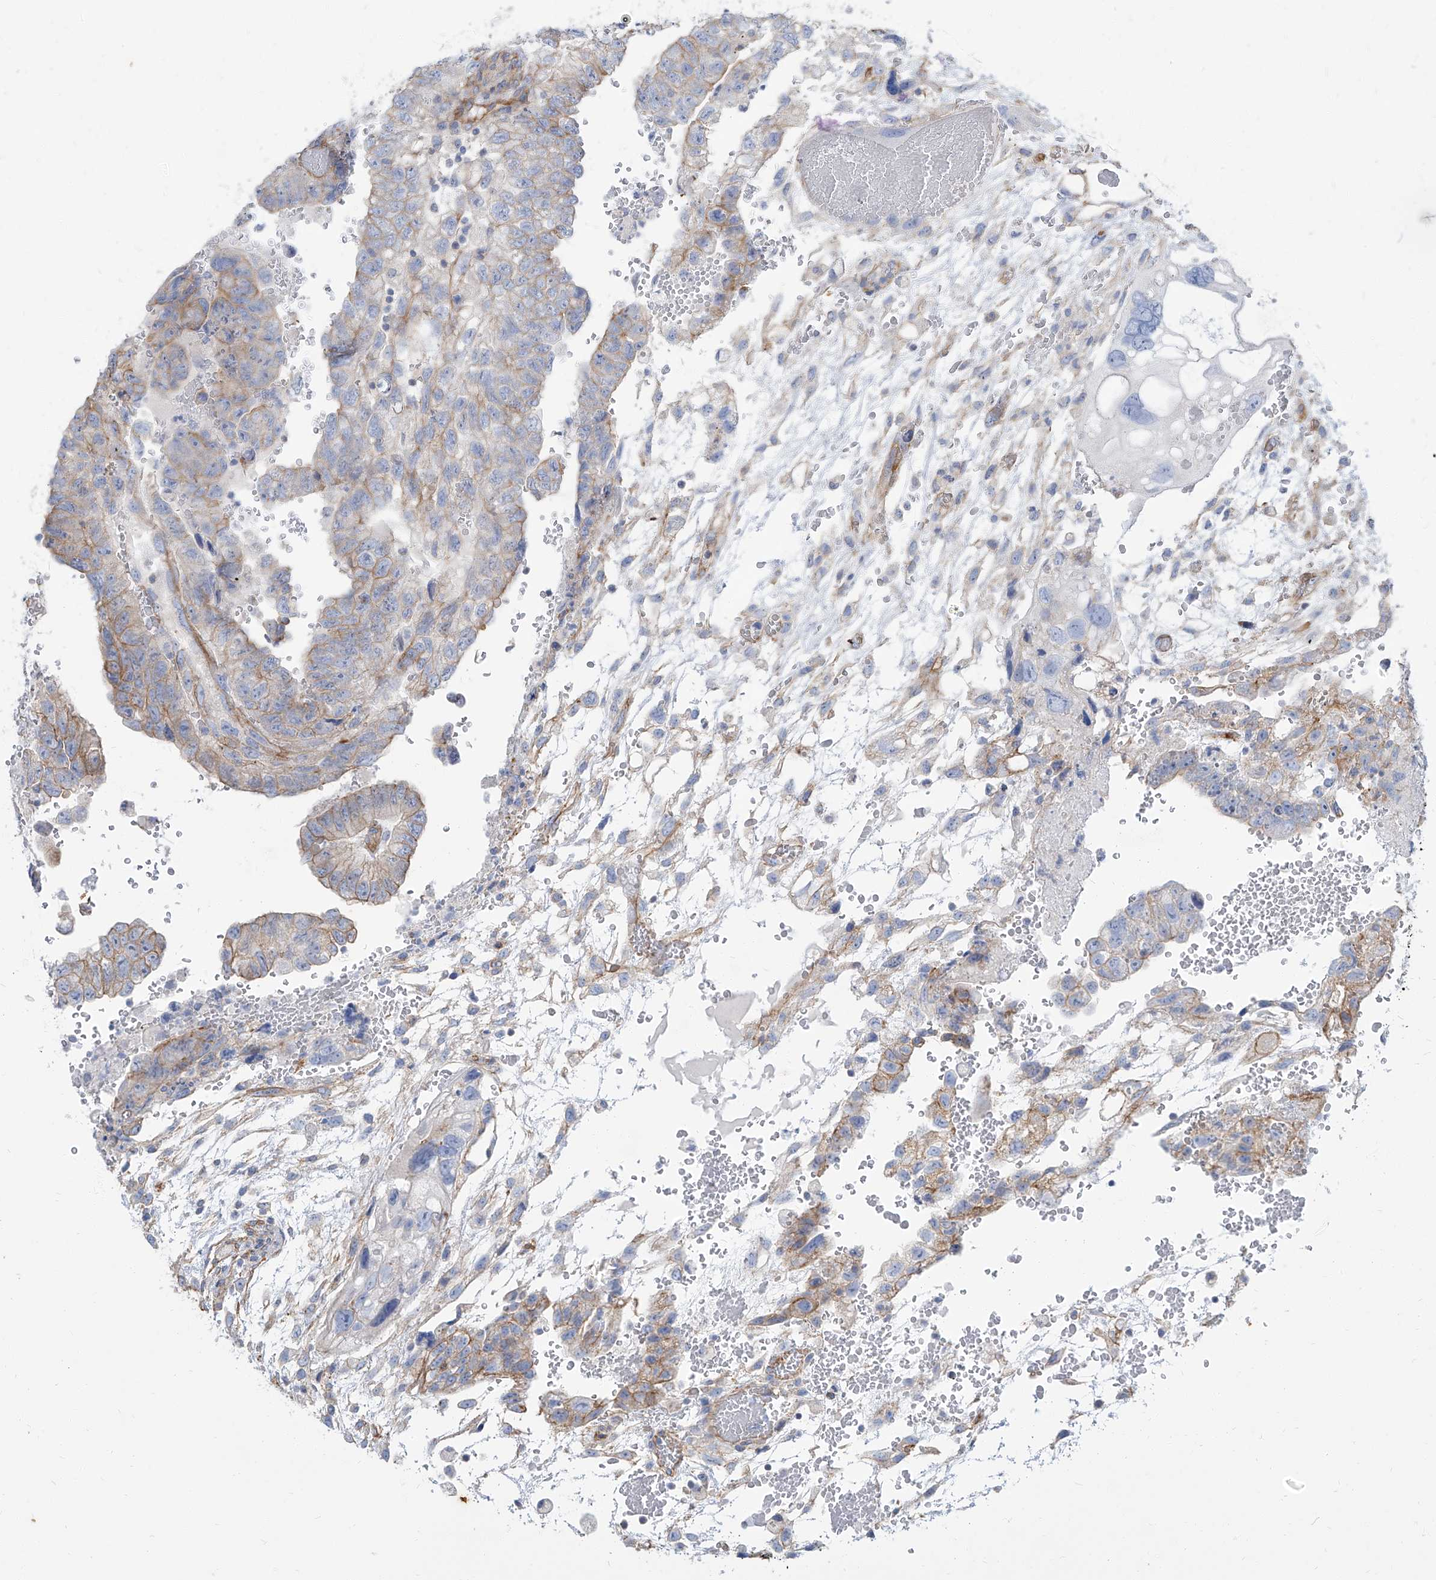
{"staining": {"intensity": "moderate", "quantity": "<25%", "location": "cytoplasmic/membranous"}, "tissue": "testis cancer", "cell_type": "Tumor cells", "image_type": "cancer", "snomed": [{"axis": "morphology", "description": "Carcinoma, Embryonal, NOS"}, {"axis": "topography", "description": "Testis"}], "caption": "Immunohistochemistry (DAB (3,3'-diaminobenzidine)) staining of human testis embryonal carcinoma exhibits moderate cytoplasmic/membranous protein staining in approximately <25% of tumor cells.", "gene": "TXLNB", "patient": {"sex": "male", "age": 36}}